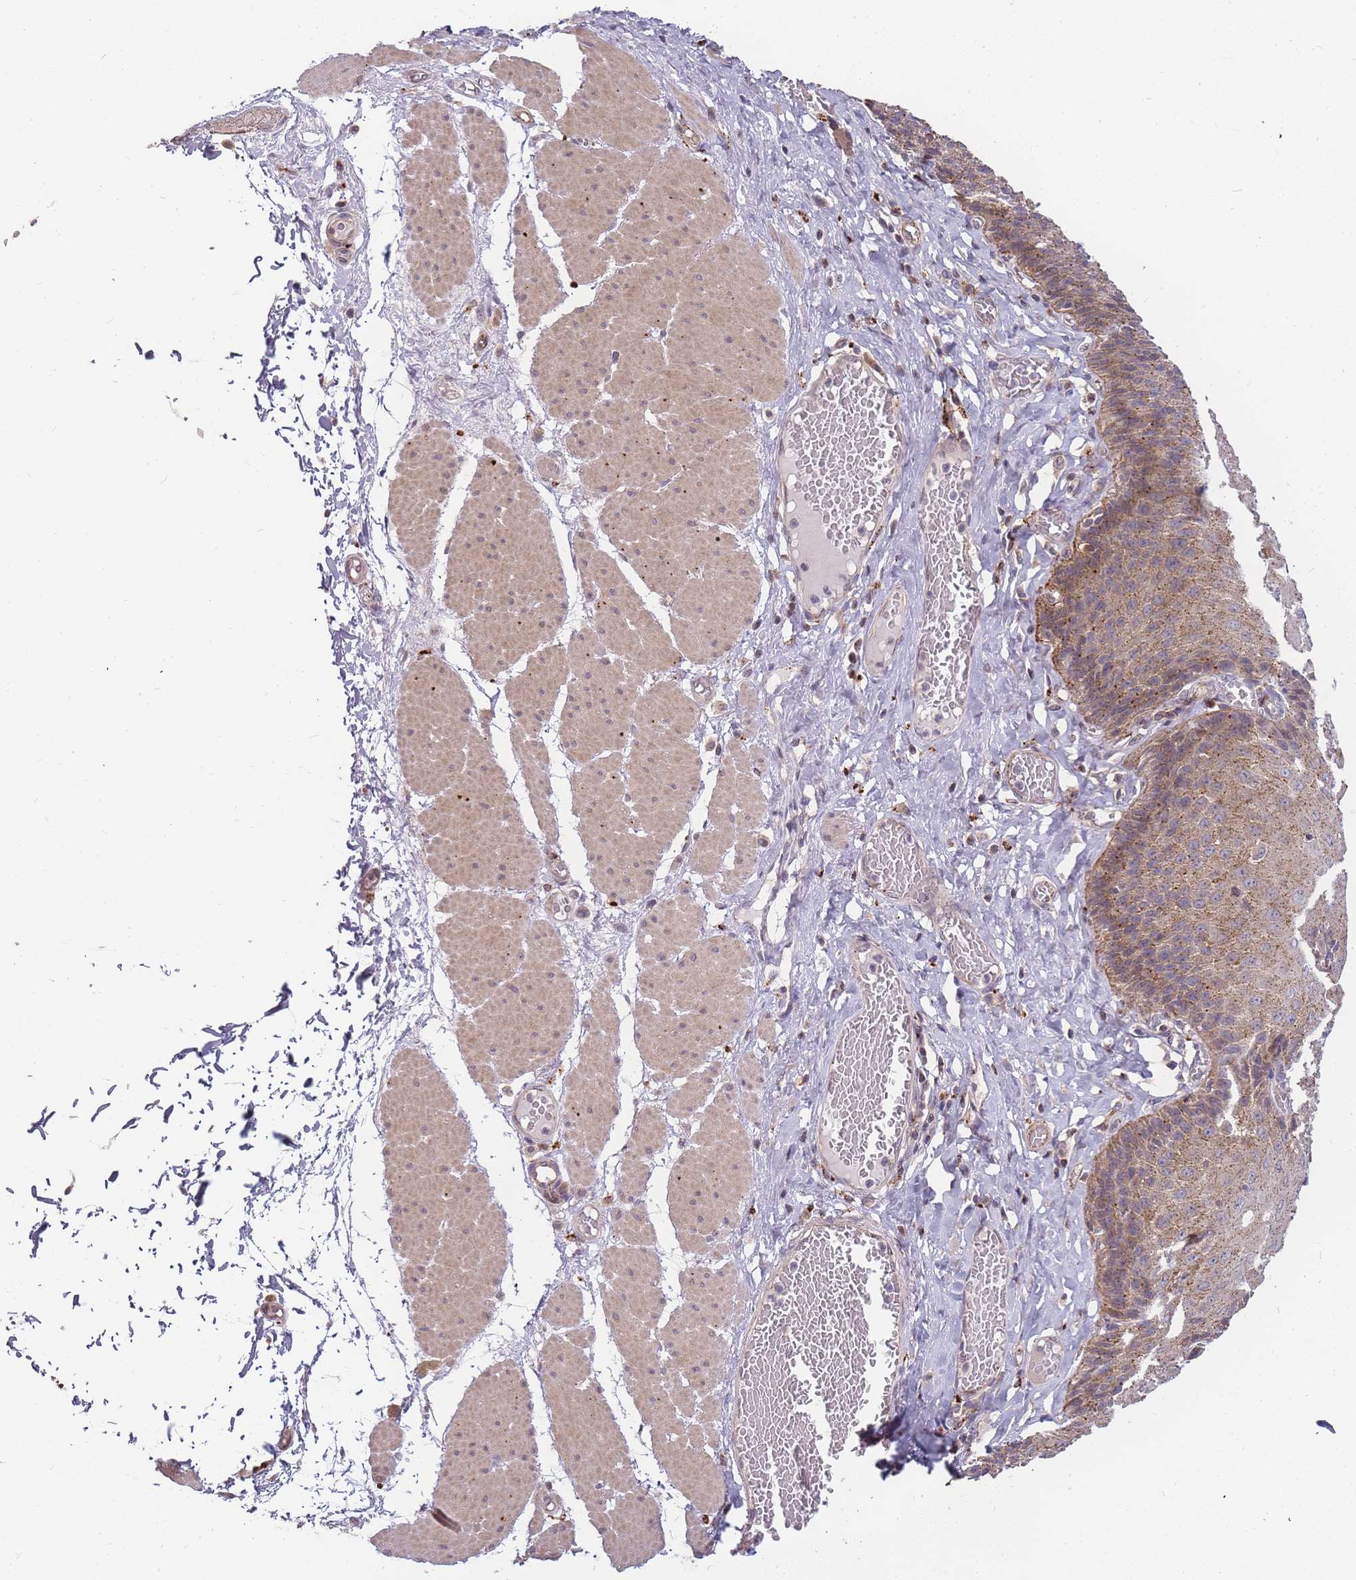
{"staining": {"intensity": "weak", "quantity": ">75%", "location": "cytoplasmic/membranous"}, "tissue": "esophagus", "cell_type": "Squamous epithelial cells", "image_type": "normal", "snomed": [{"axis": "morphology", "description": "Normal tissue, NOS"}, {"axis": "topography", "description": "Esophagus"}], "caption": "This is a photomicrograph of immunohistochemistry (IHC) staining of benign esophagus, which shows weak positivity in the cytoplasmic/membranous of squamous epithelial cells.", "gene": "ATG5", "patient": {"sex": "male", "age": 60}}